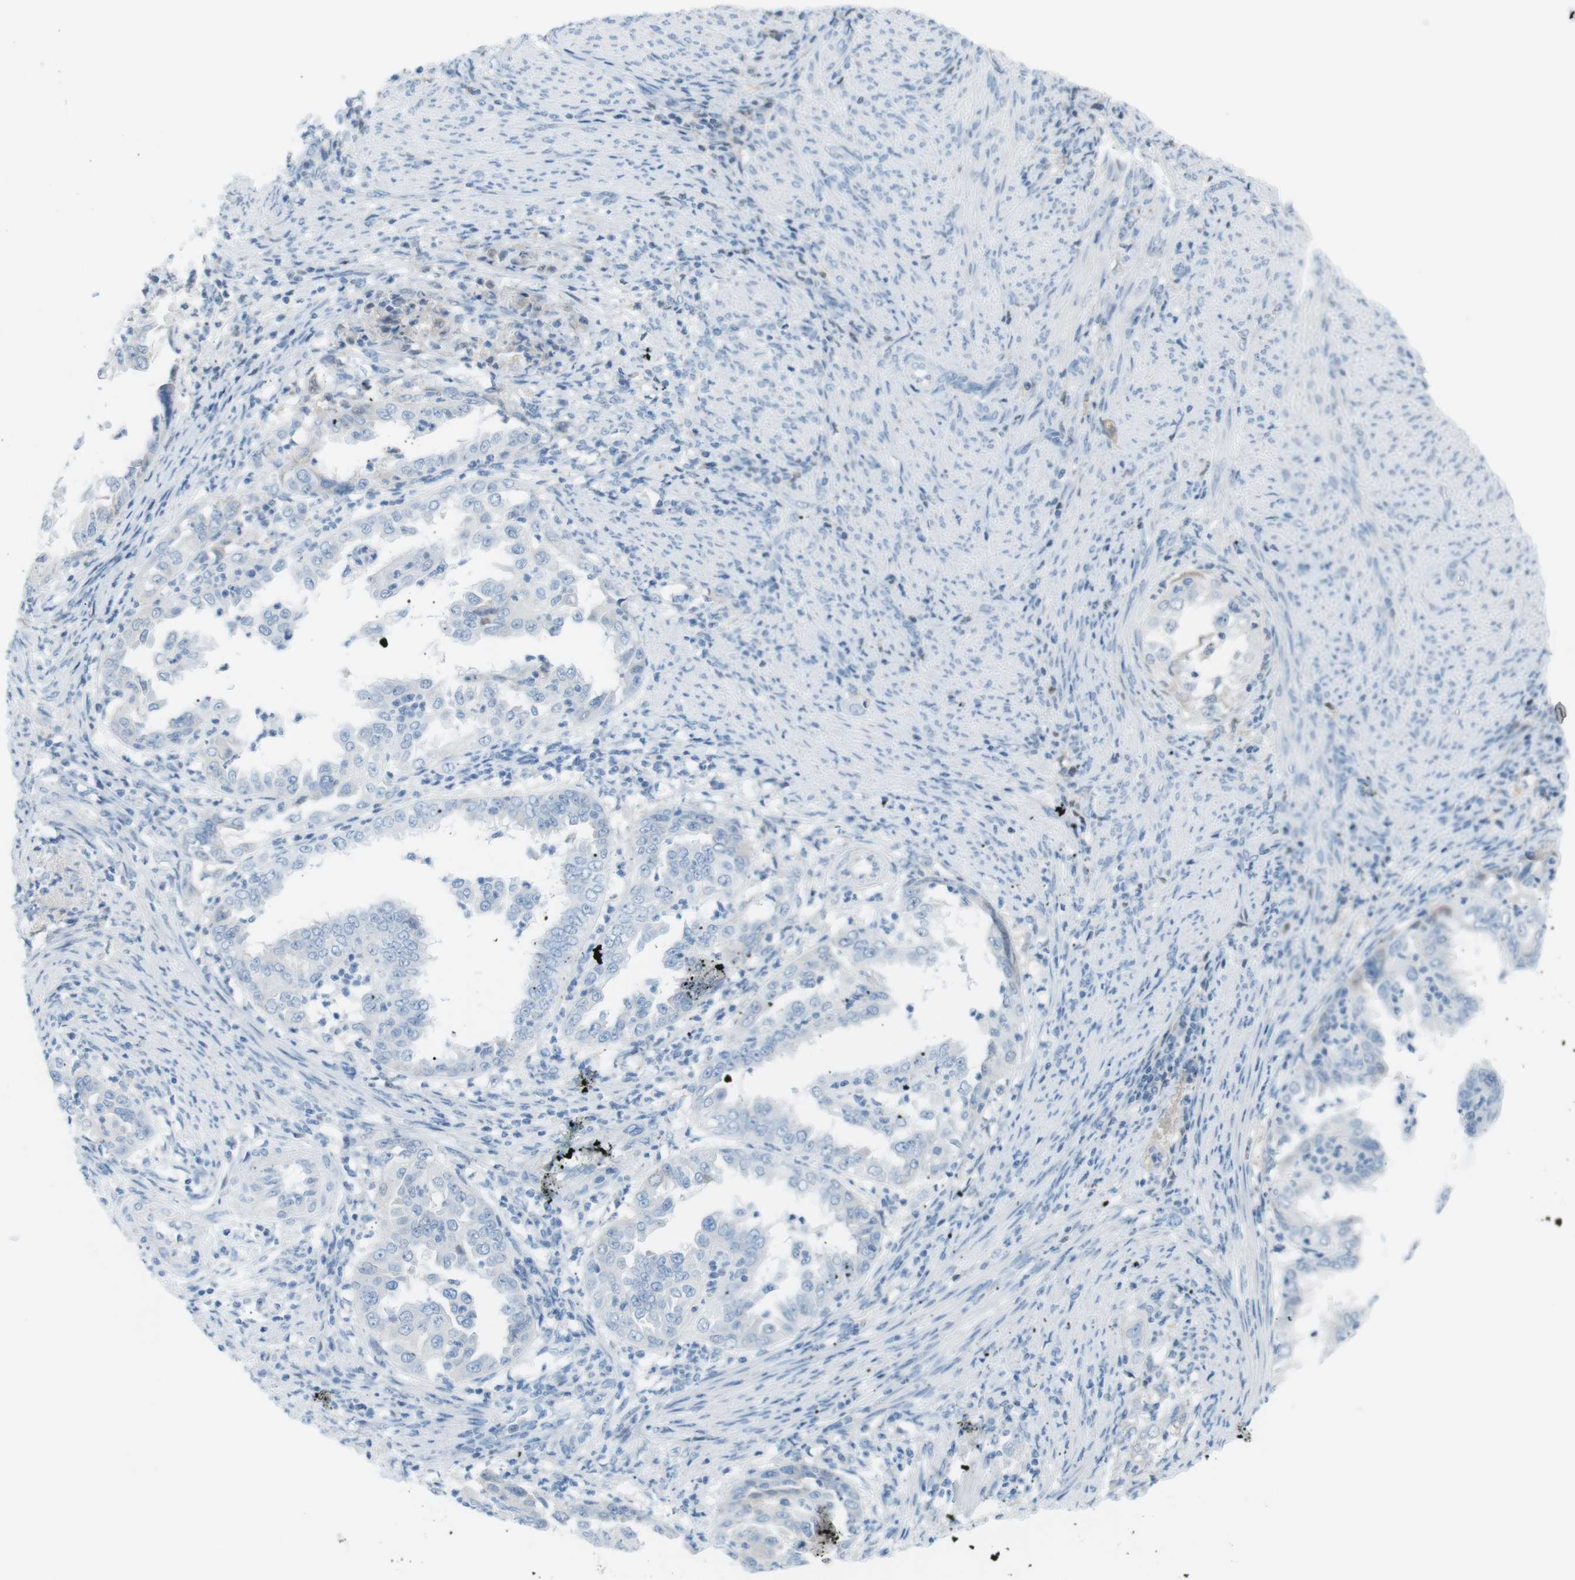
{"staining": {"intensity": "negative", "quantity": "none", "location": "none"}, "tissue": "endometrial cancer", "cell_type": "Tumor cells", "image_type": "cancer", "snomed": [{"axis": "morphology", "description": "Adenocarcinoma, NOS"}, {"axis": "topography", "description": "Endometrium"}], "caption": "A photomicrograph of human endometrial cancer is negative for staining in tumor cells. The staining is performed using DAB (3,3'-diaminobenzidine) brown chromogen with nuclei counter-stained in using hematoxylin.", "gene": "AZGP1", "patient": {"sex": "female", "age": 85}}